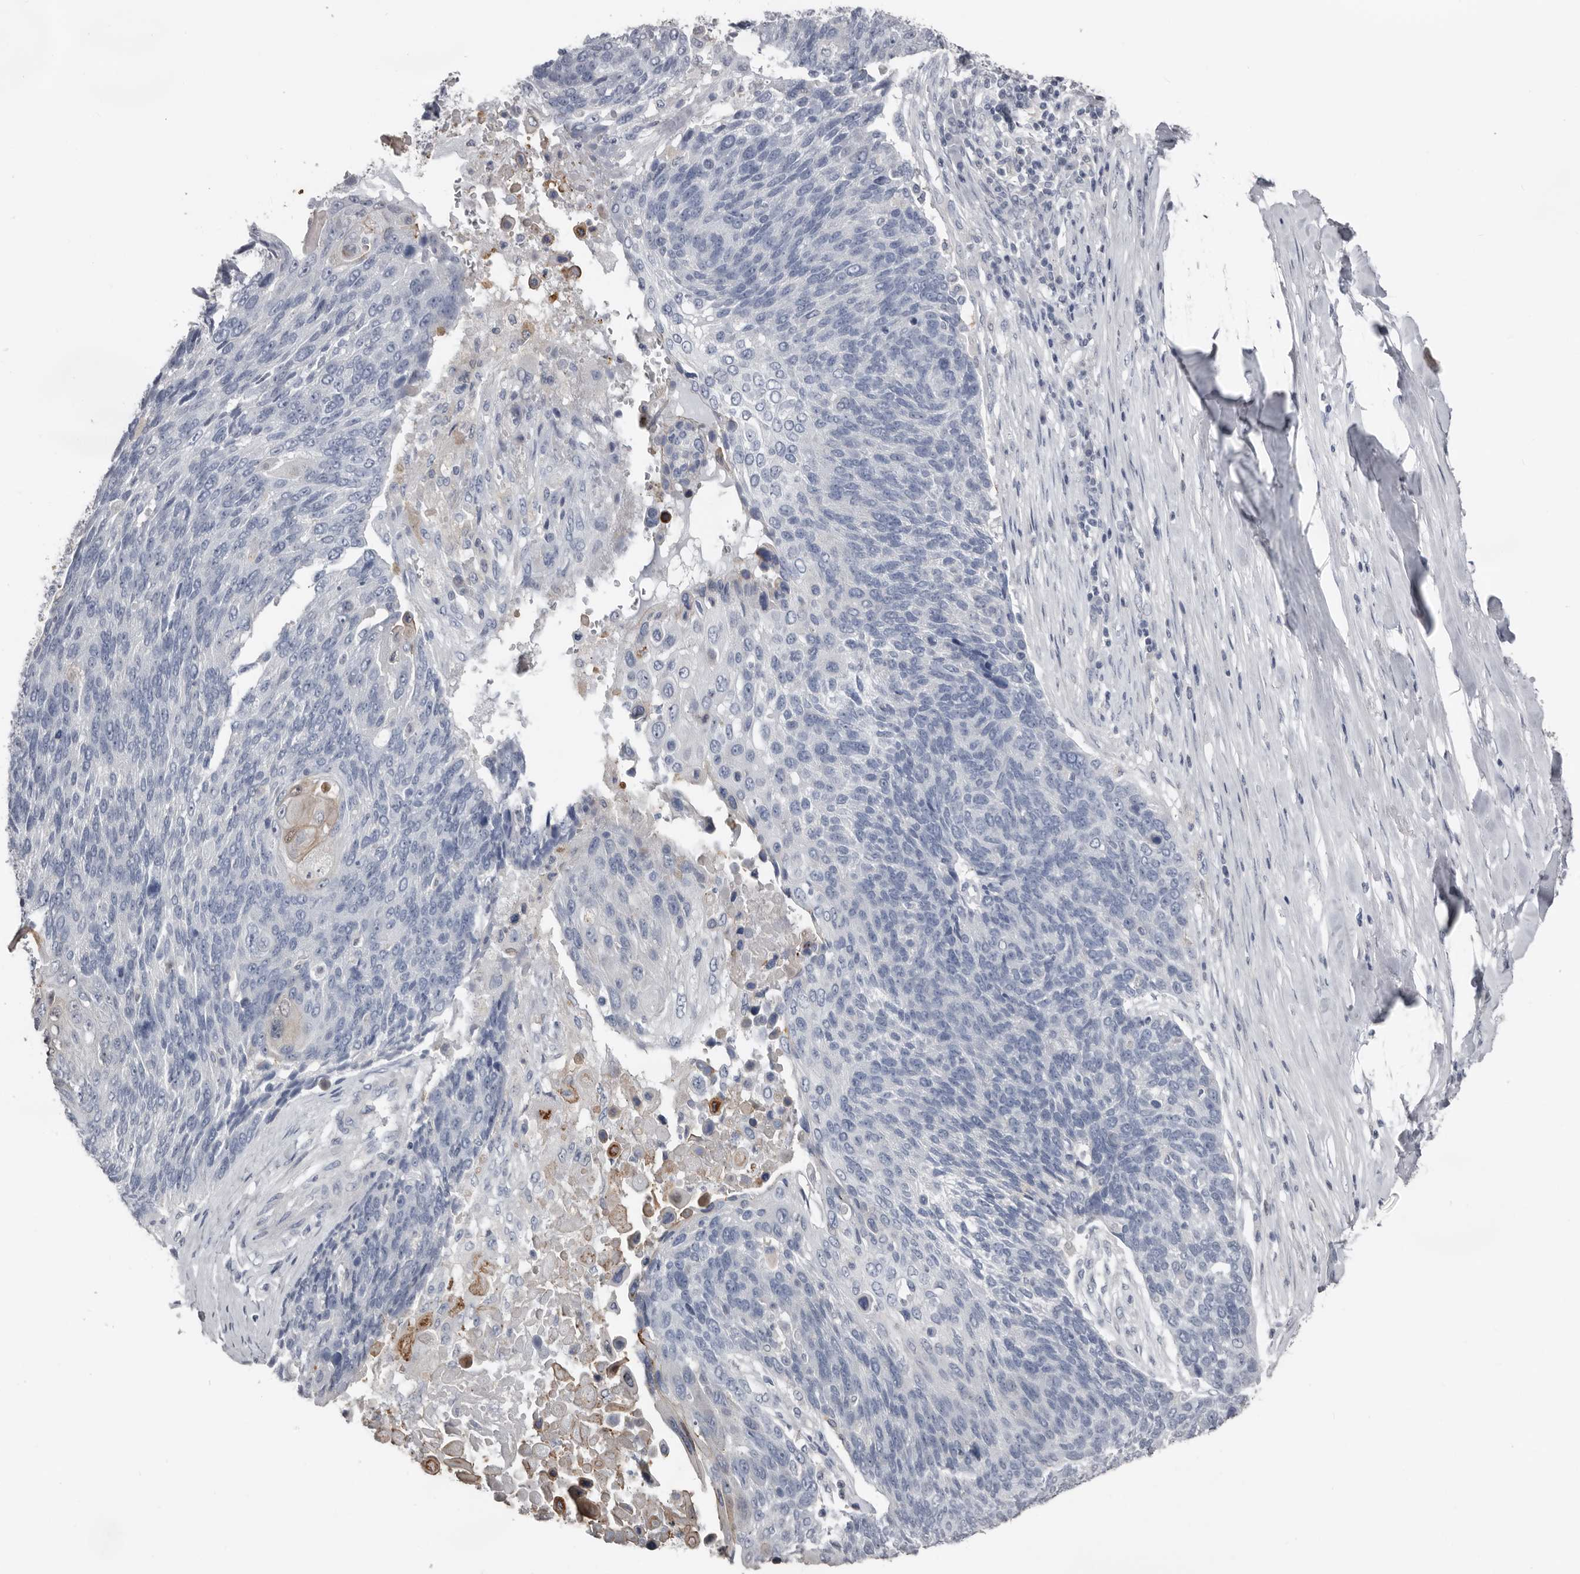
{"staining": {"intensity": "negative", "quantity": "none", "location": "none"}, "tissue": "lung cancer", "cell_type": "Tumor cells", "image_type": "cancer", "snomed": [{"axis": "morphology", "description": "Squamous cell carcinoma, NOS"}, {"axis": "topography", "description": "Lung"}], "caption": "IHC of lung cancer exhibits no positivity in tumor cells. (Brightfield microscopy of DAB (3,3'-diaminobenzidine) immunohistochemistry (IHC) at high magnification).", "gene": "FABP7", "patient": {"sex": "male", "age": 66}}